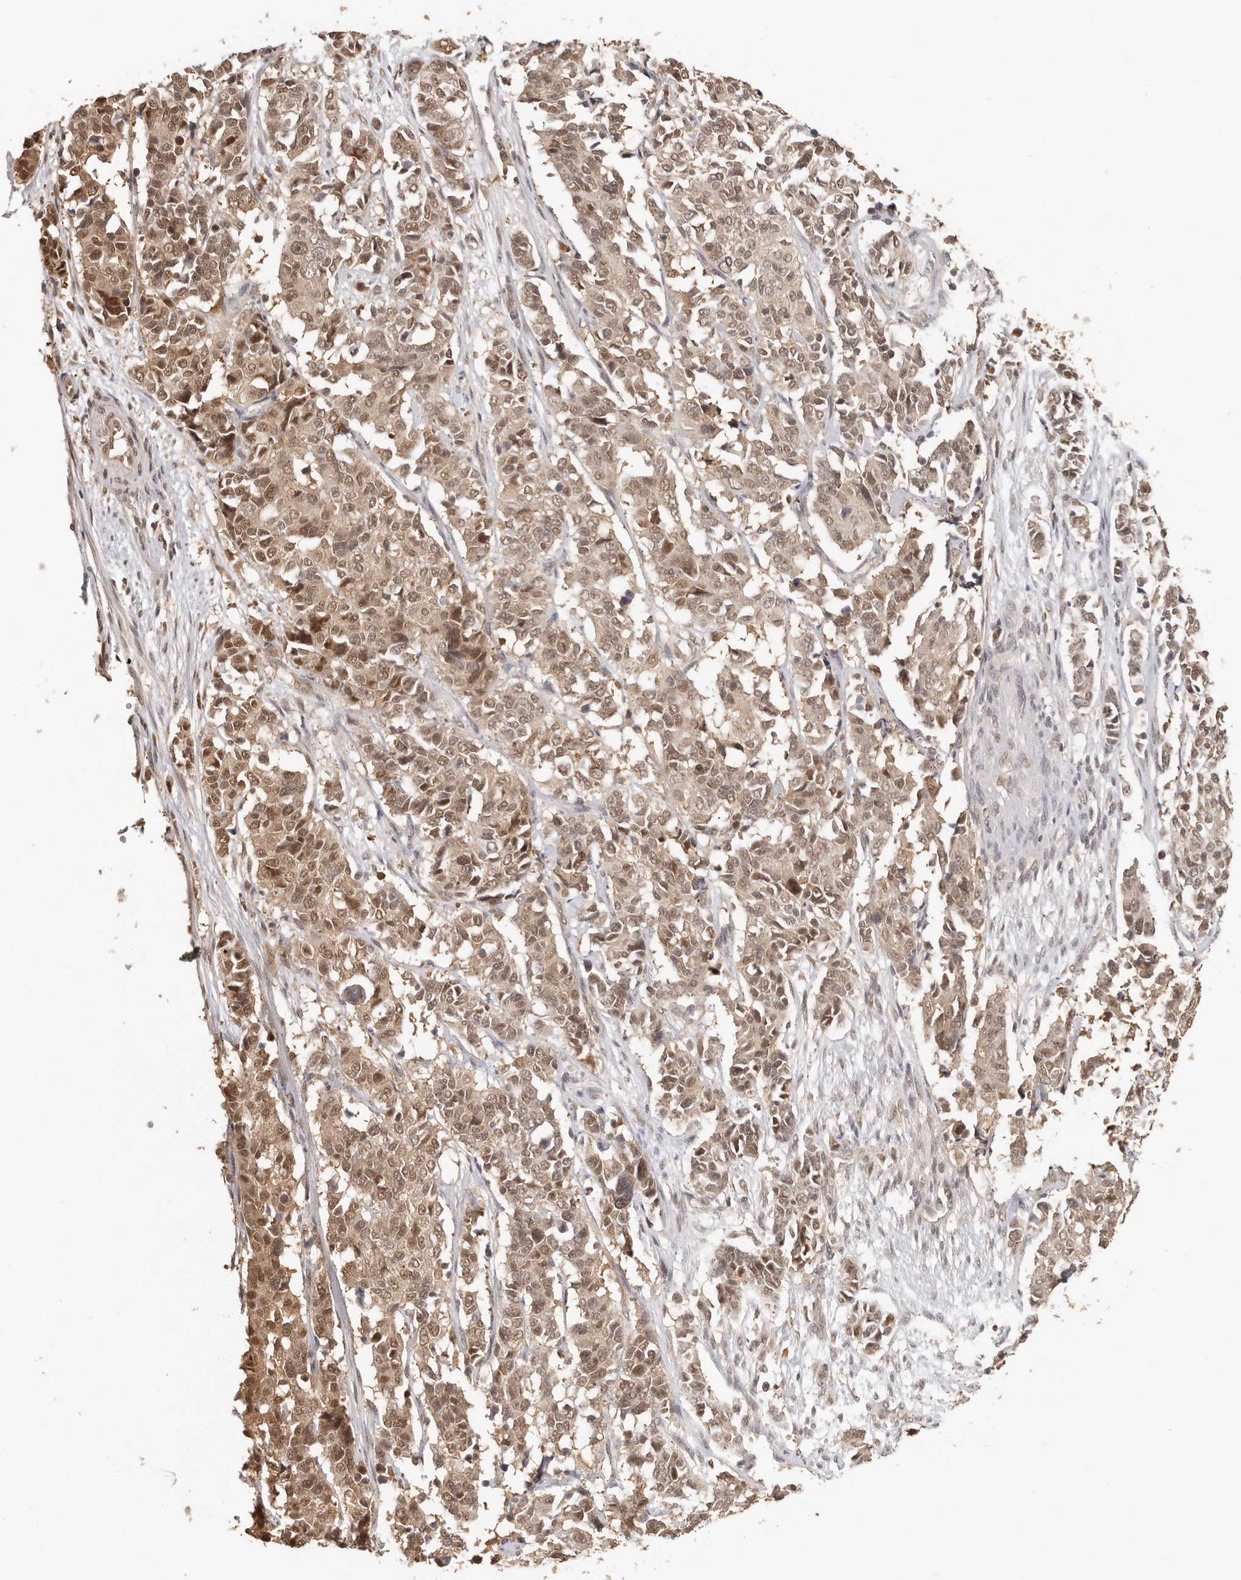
{"staining": {"intensity": "moderate", "quantity": ">75%", "location": "cytoplasmic/membranous,nuclear"}, "tissue": "cervical cancer", "cell_type": "Tumor cells", "image_type": "cancer", "snomed": [{"axis": "morphology", "description": "Normal tissue, NOS"}, {"axis": "morphology", "description": "Squamous cell carcinoma, NOS"}, {"axis": "topography", "description": "Cervix"}], "caption": "The histopathology image exhibits immunohistochemical staining of cervical squamous cell carcinoma. There is moderate cytoplasmic/membranous and nuclear expression is present in approximately >75% of tumor cells. Nuclei are stained in blue.", "gene": "PSMA5", "patient": {"sex": "female", "age": 35}}